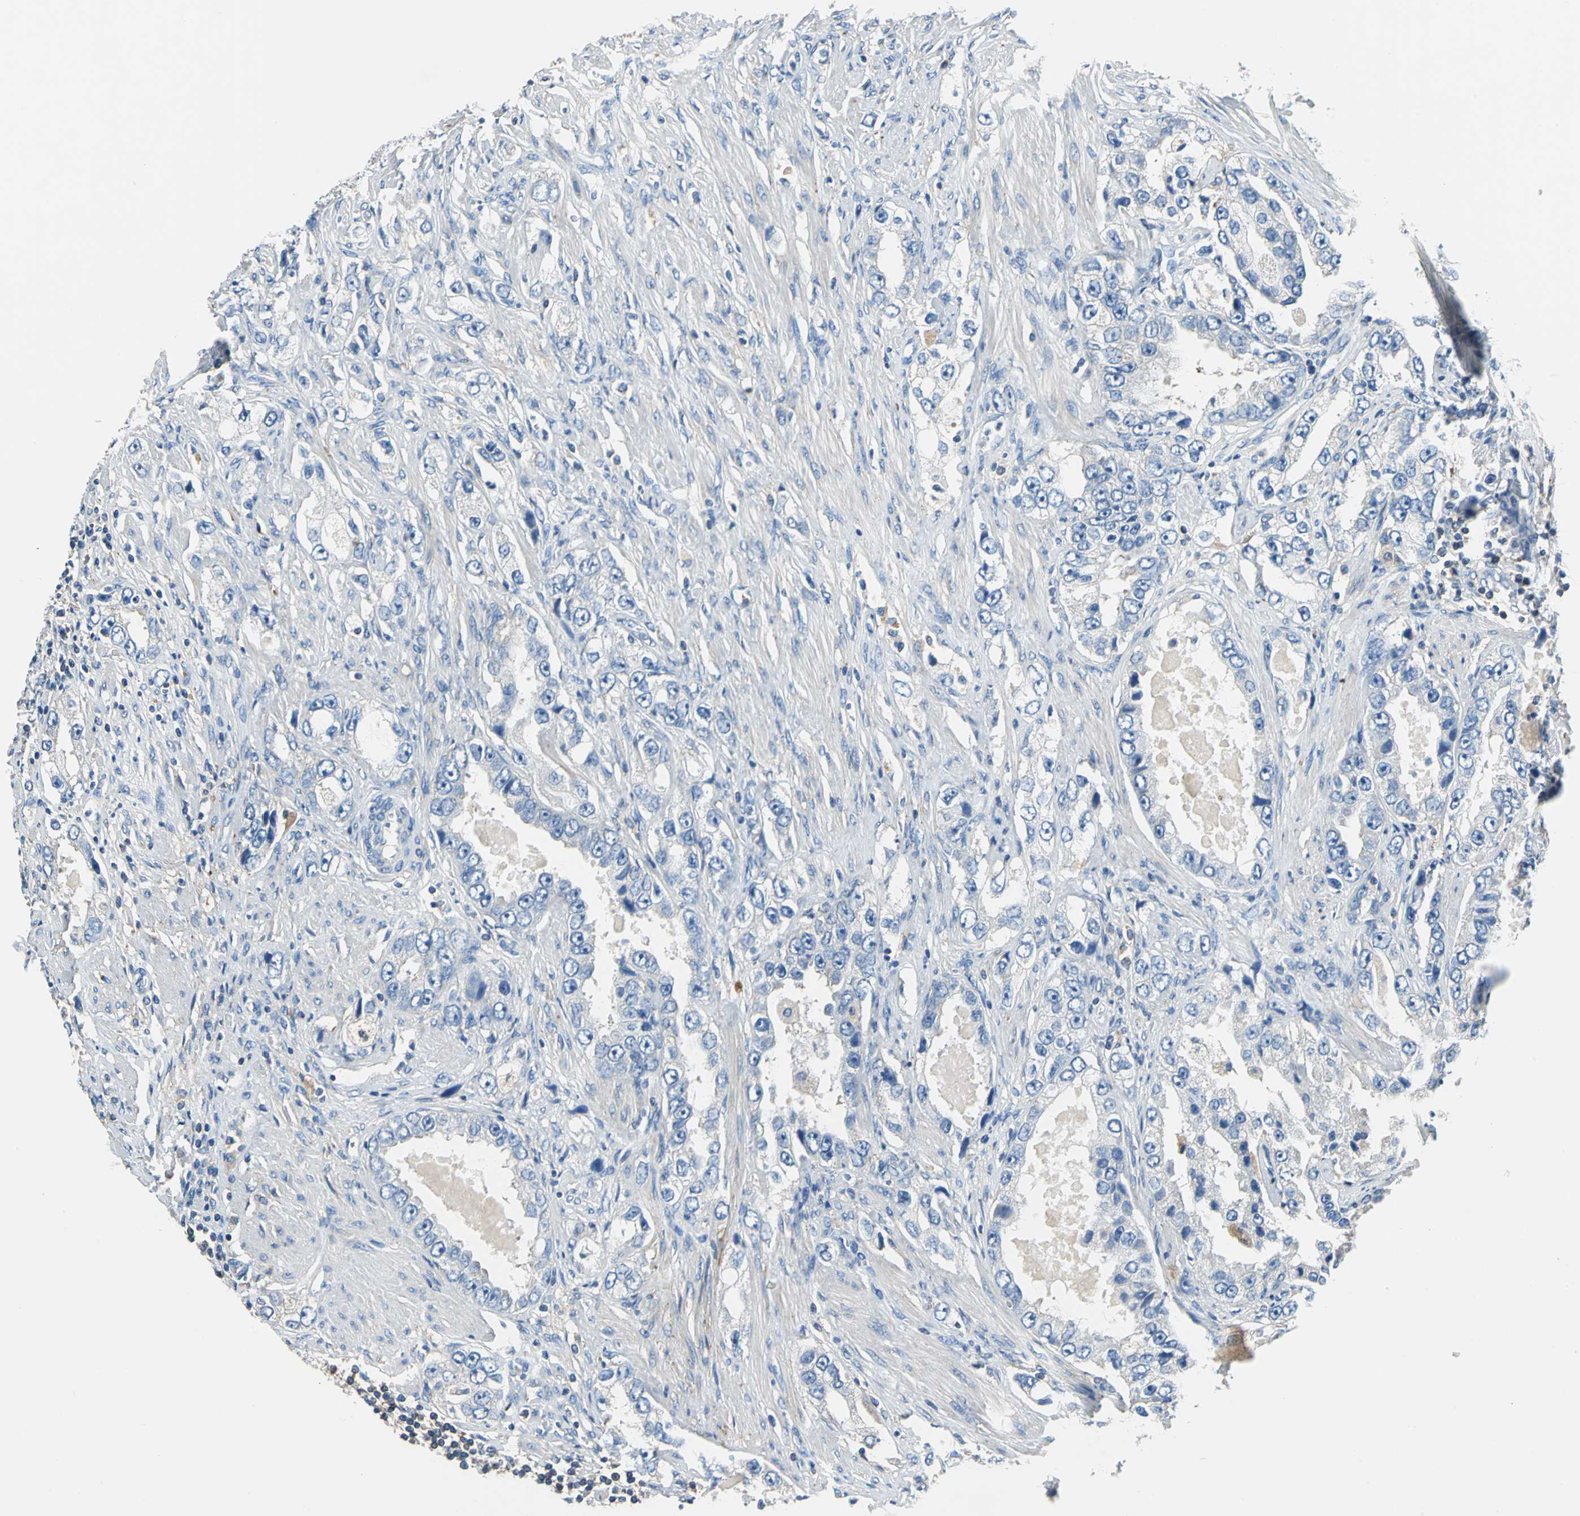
{"staining": {"intensity": "negative", "quantity": "none", "location": "none"}, "tissue": "prostate cancer", "cell_type": "Tumor cells", "image_type": "cancer", "snomed": [{"axis": "morphology", "description": "Adenocarcinoma, High grade"}, {"axis": "topography", "description": "Prostate"}], "caption": "Tumor cells are negative for brown protein staining in prostate cancer (high-grade adenocarcinoma).", "gene": "PRKCA", "patient": {"sex": "male", "age": 63}}